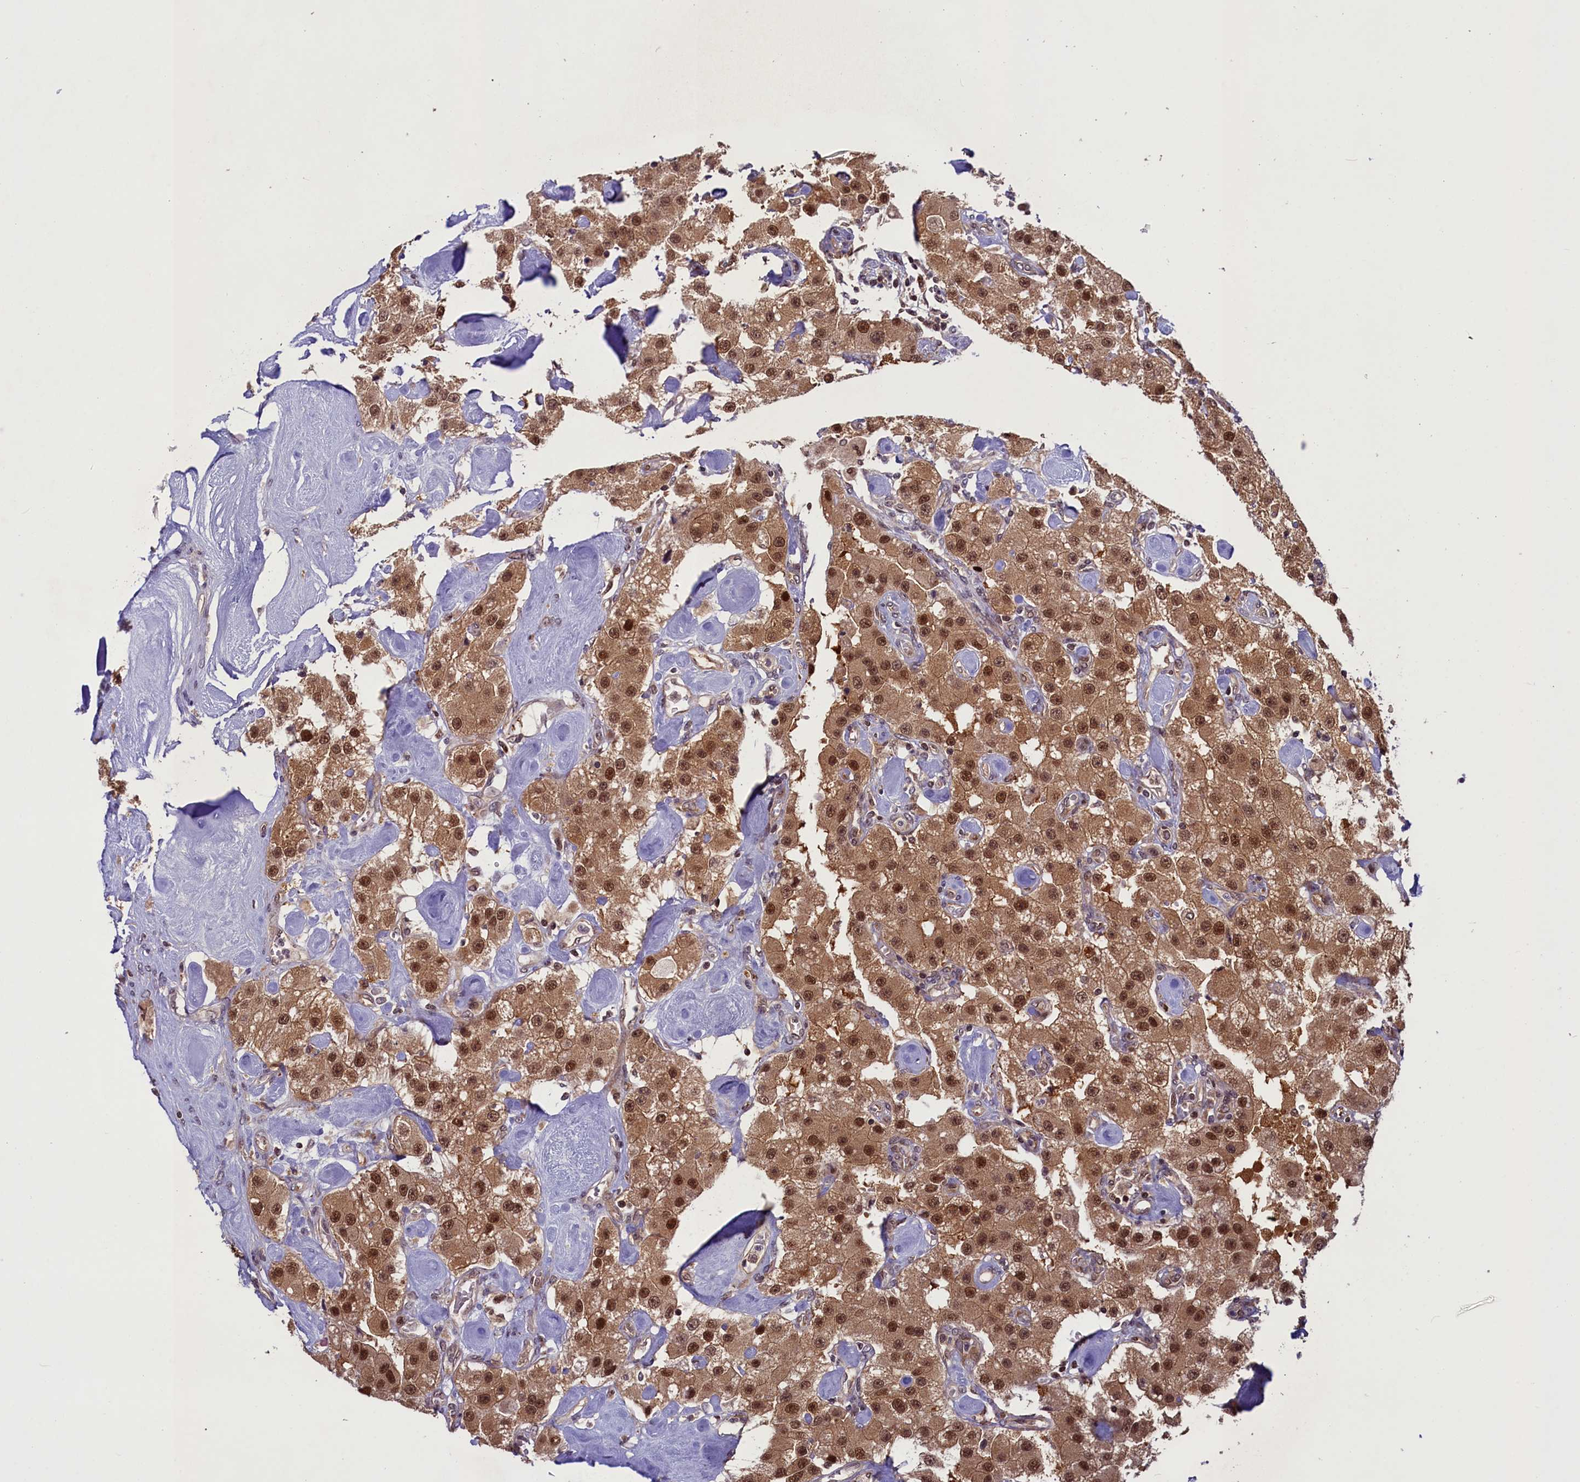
{"staining": {"intensity": "strong", "quantity": ">75%", "location": "cytoplasmic/membranous,nuclear"}, "tissue": "carcinoid", "cell_type": "Tumor cells", "image_type": "cancer", "snomed": [{"axis": "morphology", "description": "Carcinoid, malignant, NOS"}, {"axis": "topography", "description": "Pancreas"}], "caption": "Immunohistochemistry of carcinoid exhibits high levels of strong cytoplasmic/membranous and nuclear expression in approximately >75% of tumor cells.", "gene": "SLC7A6OS", "patient": {"sex": "male", "age": 41}}